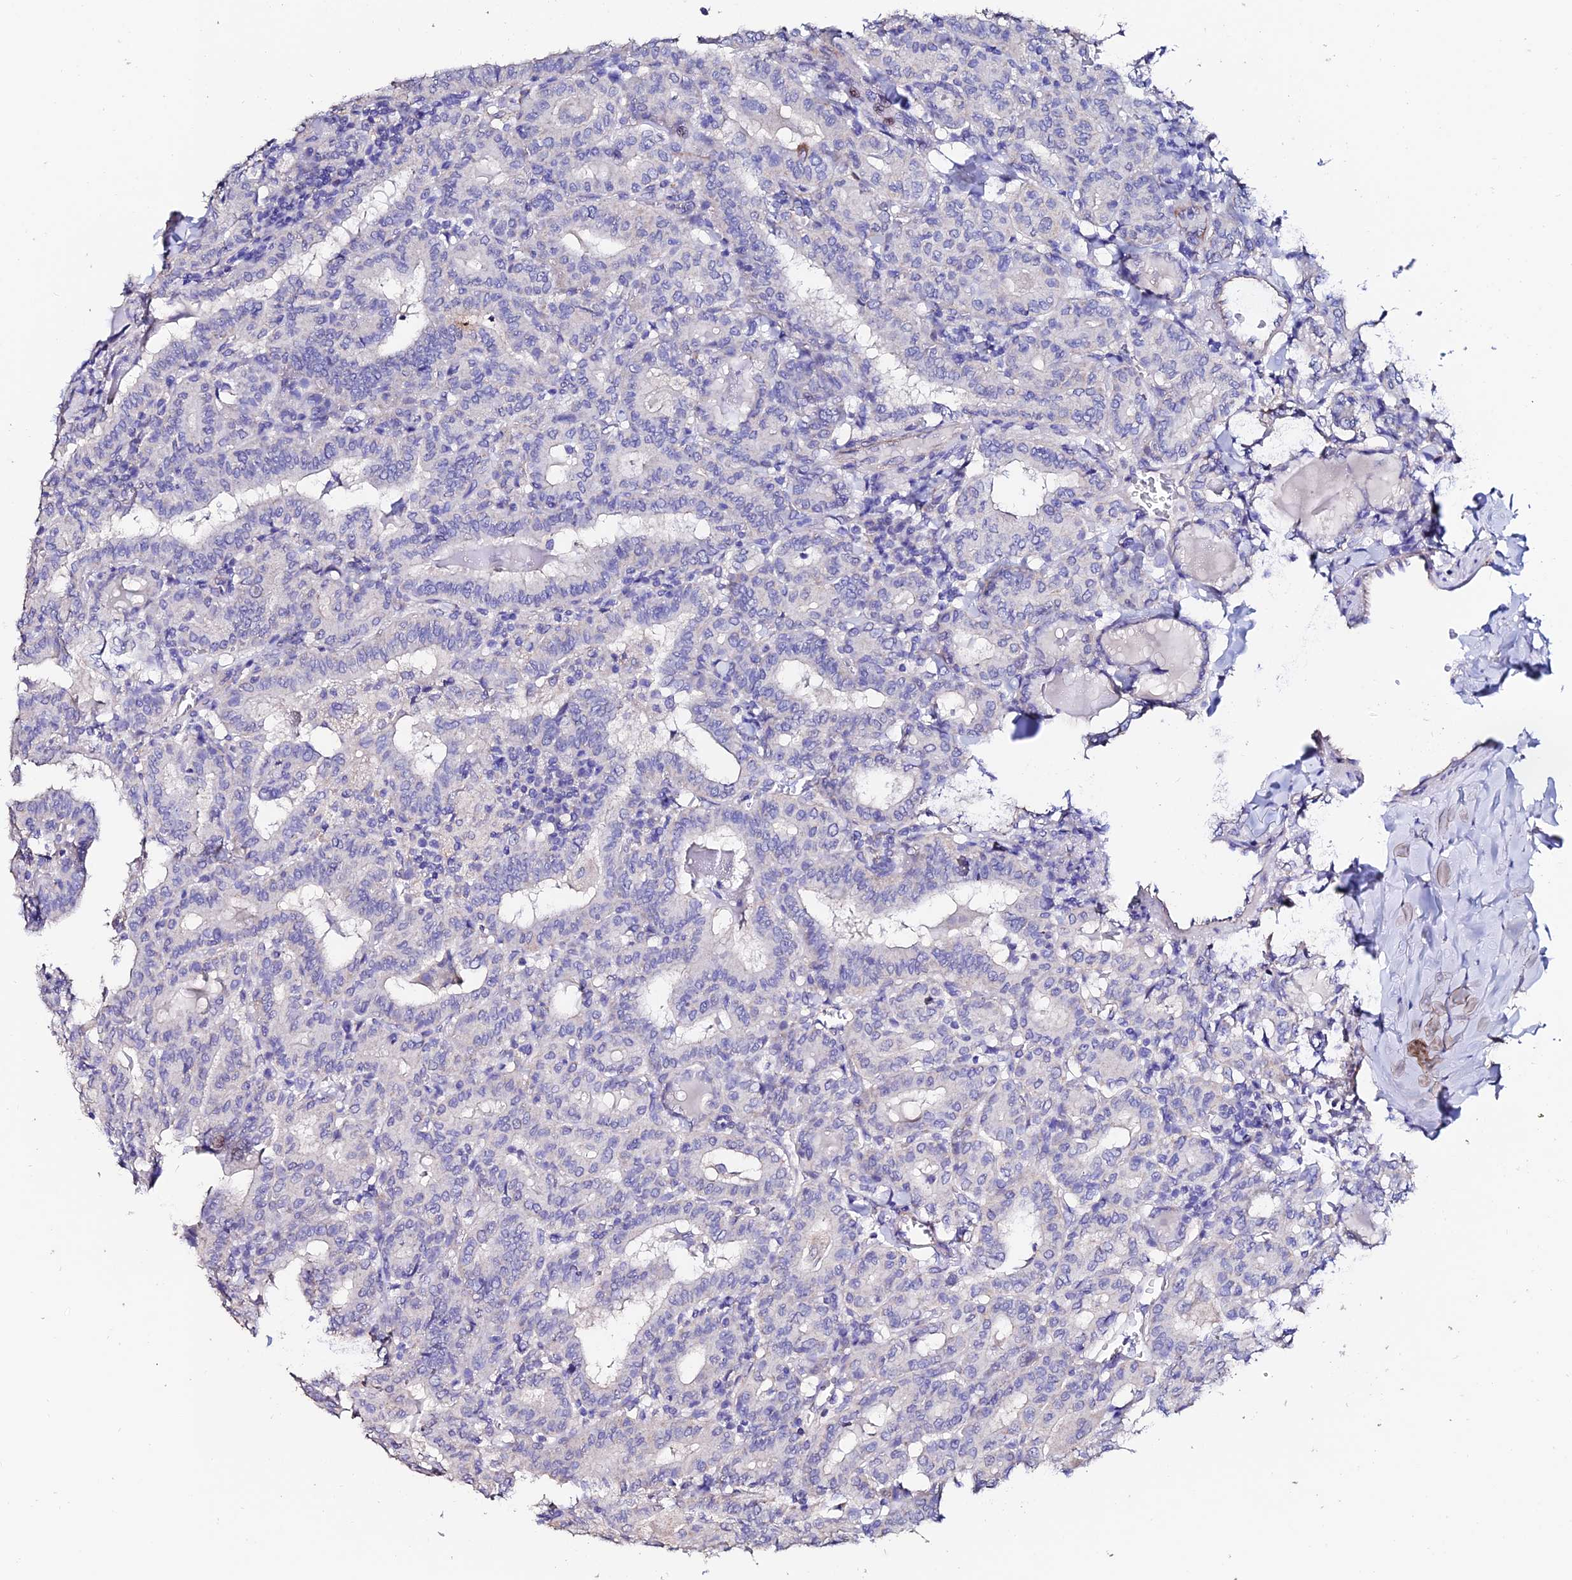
{"staining": {"intensity": "negative", "quantity": "none", "location": "none"}, "tissue": "thyroid cancer", "cell_type": "Tumor cells", "image_type": "cancer", "snomed": [{"axis": "morphology", "description": "Papillary adenocarcinoma, NOS"}, {"axis": "topography", "description": "Thyroid gland"}], "caption": "IHC image of thyroid cancer stained for a protein (brown), which demonstrates no expression in tumor cells. The staining is performed using DAB (3,3'-diaminobenzidine) brown chromogen with nuclei counter-stained in using hematoxylin.", "gene": "ESM1", "patient": {"sex": "female", "age": 72}}